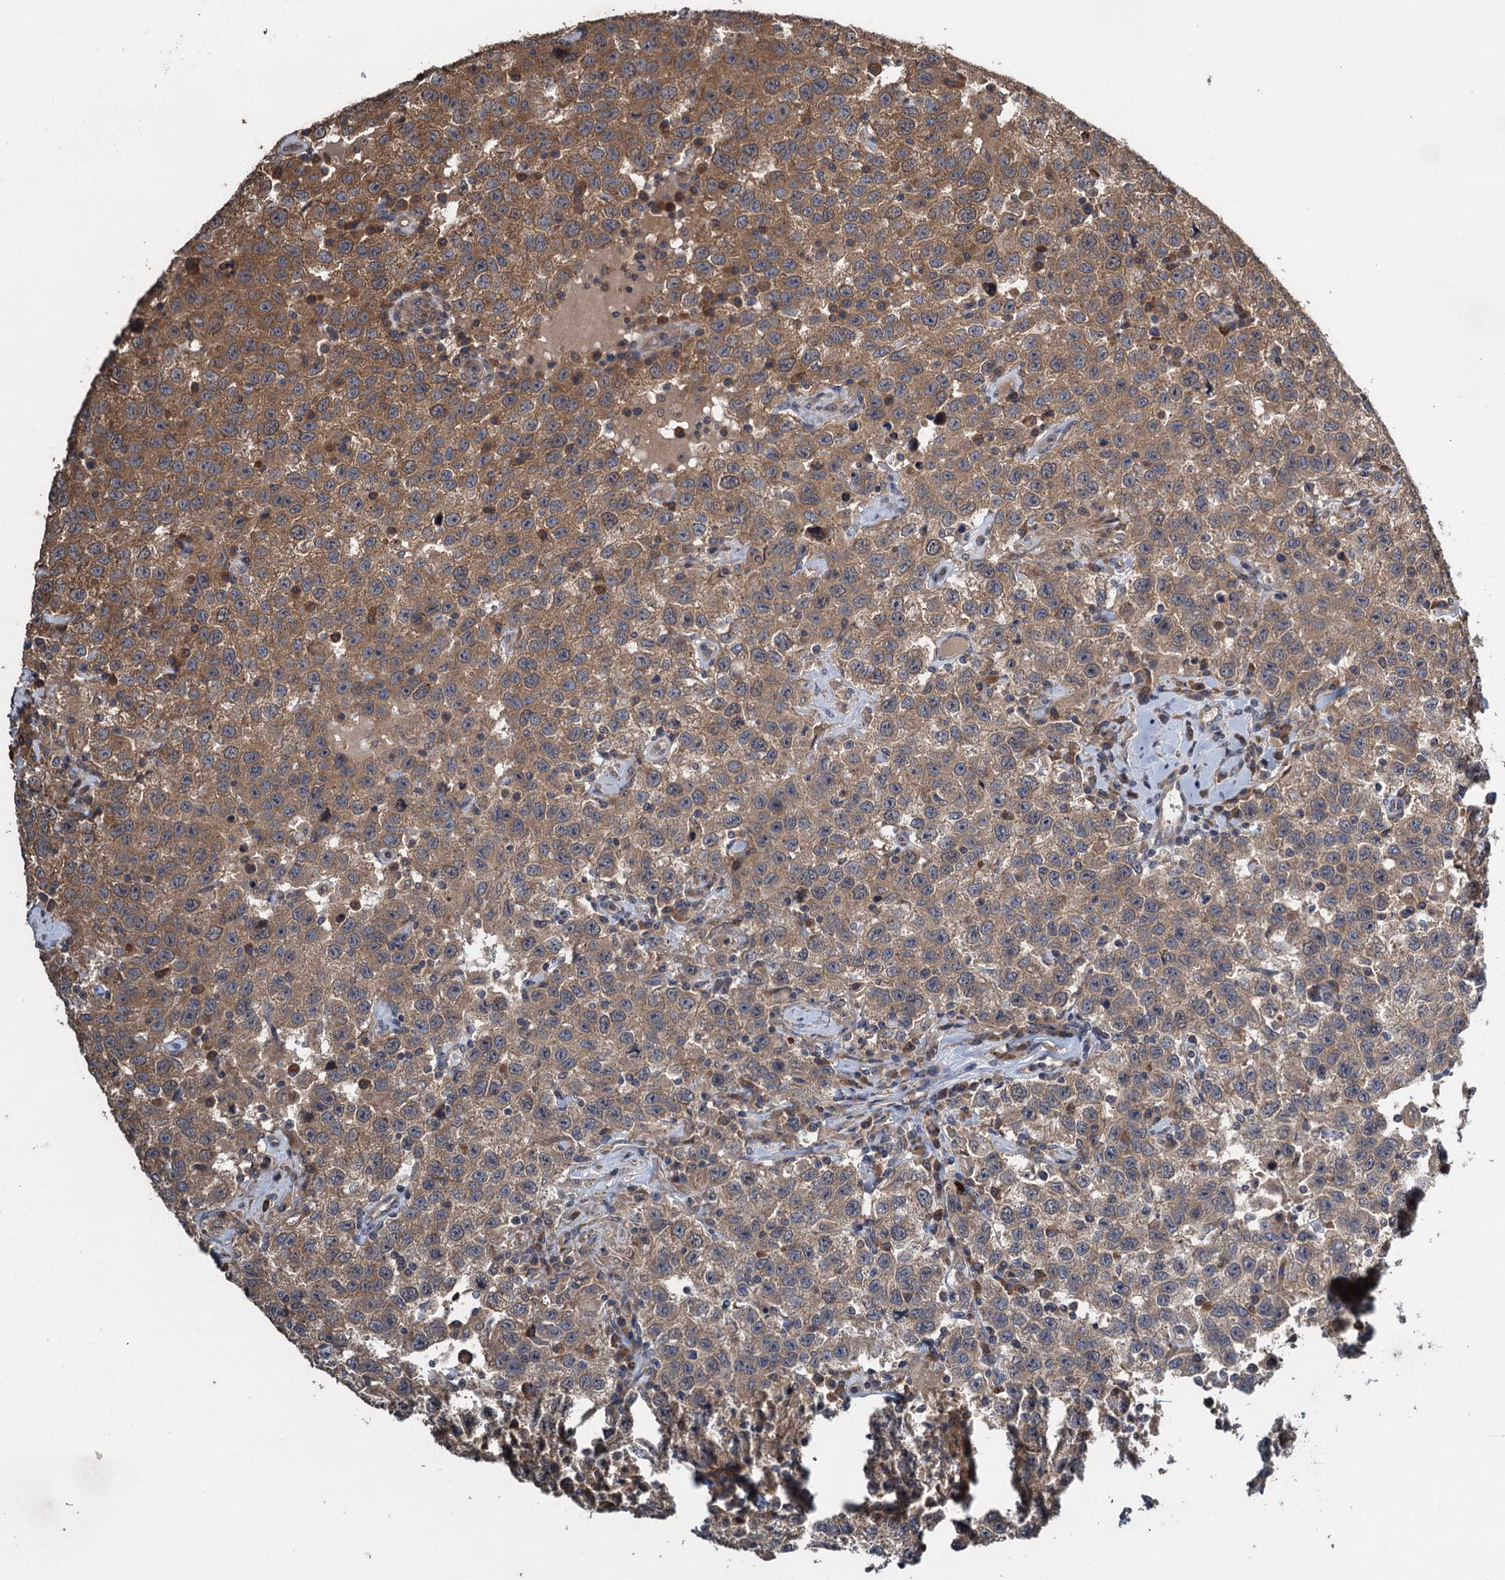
{"staining": {"intensity": "moderate", "quantity": "25%-75%", "location": "cytoplasmic/membranous"}, "tissue": "testis cancer", "cell_type": "Tumor cells", "image_type": "cancer", "snomed": [{"axis": "morphology", "description": "Seminoma, NOS"}, {"axis": "topography", "description": "Testis"}], "caption": "A medium amount of moderate cytoplasmic/membranous expression is present in about 25%-75% of tumor cells in seminoma (testis) tissue.", "gene": "CNTN5", "patient": {"sex": "male", "age": 41}}